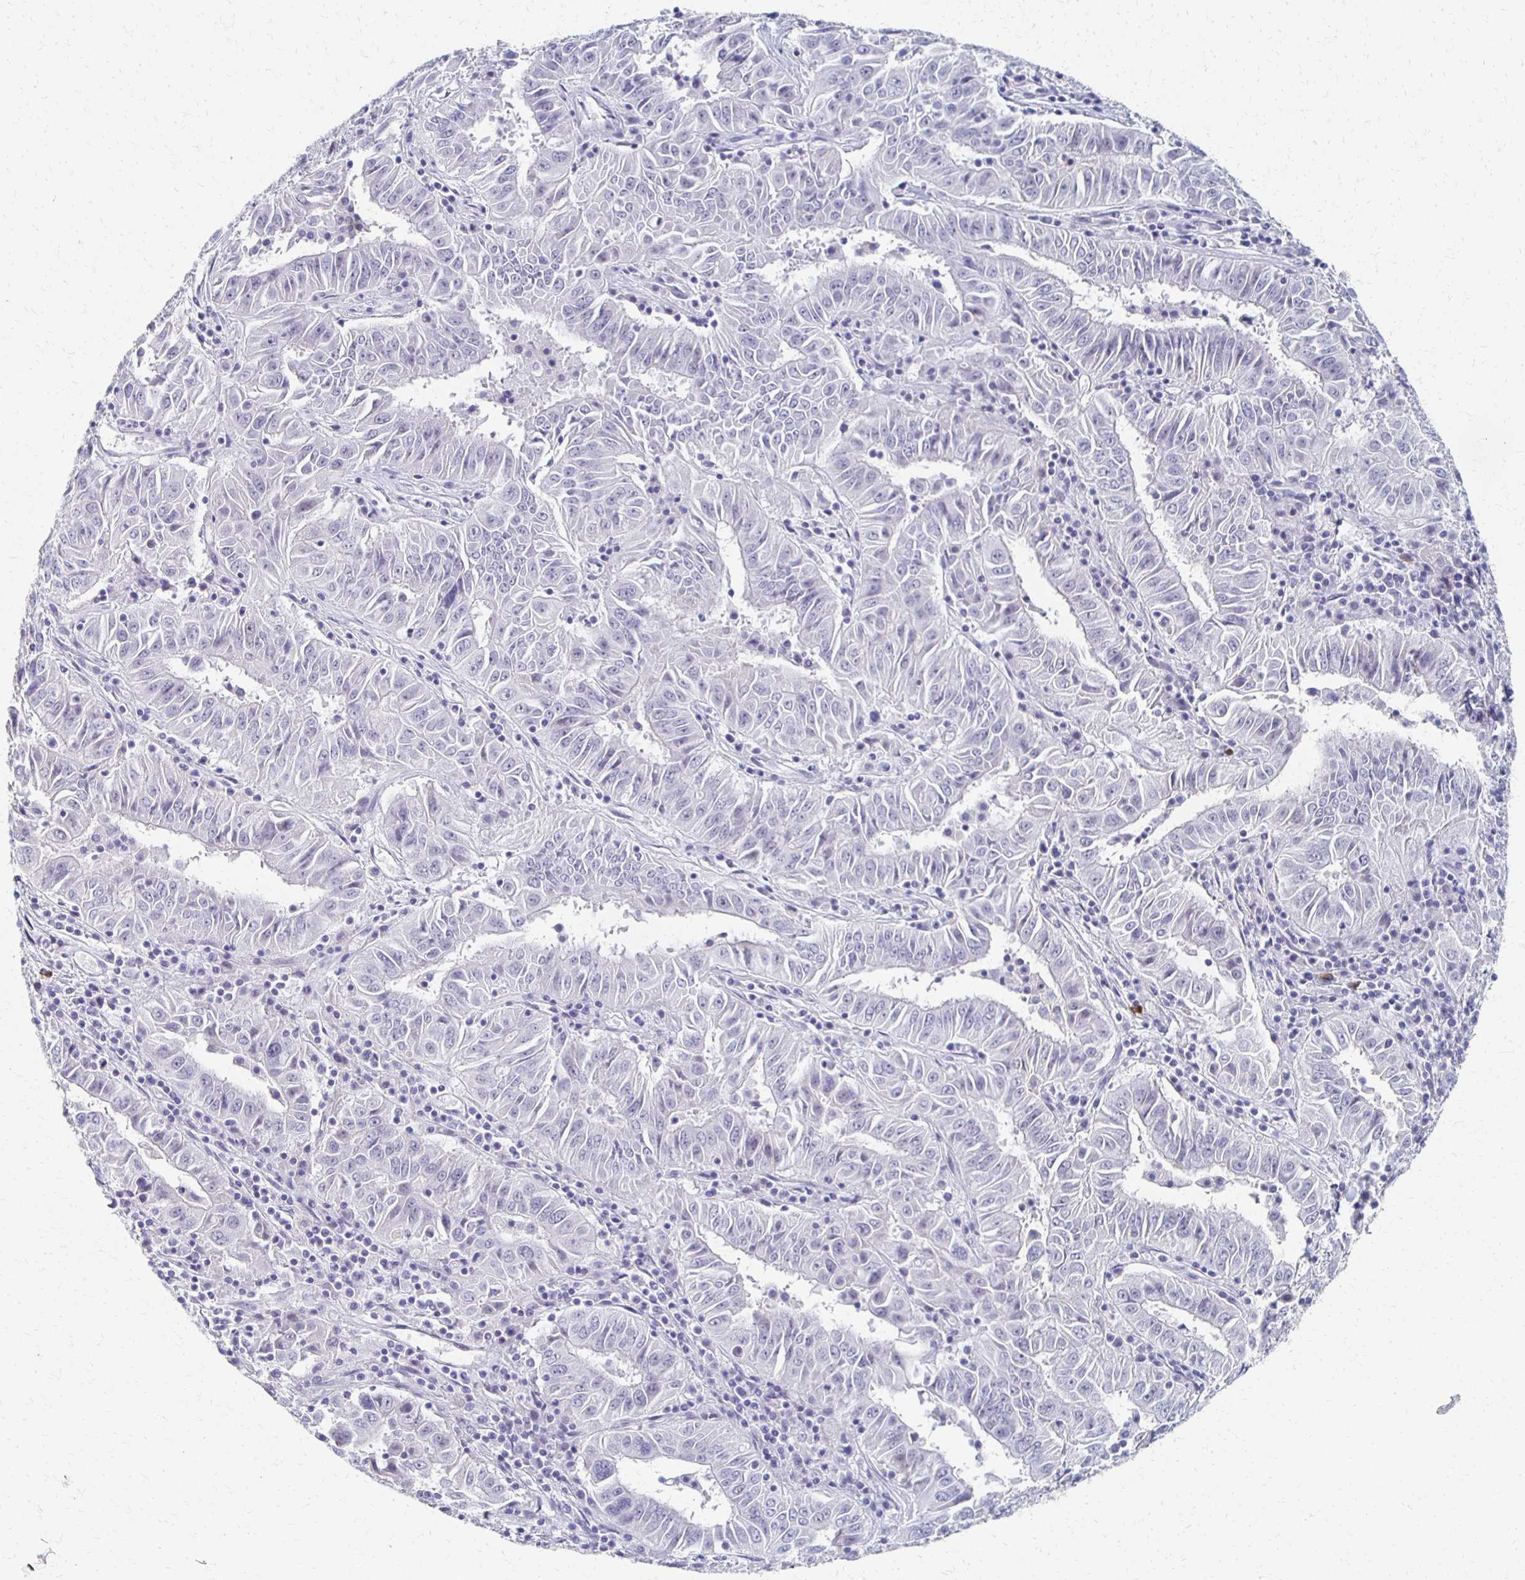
{"staining": {"intensity": "negative", "quantity": "none", "location": "none"}, "tissue": "pancreatic cancer", "cell_type": "Tumor cells", "image_type": "cancer", "snomed": [{"axis": "morphology", "description": "Adenocarcinoma, NOS"}, {"axis": "topography", "description": "Pancreas"}], "caption": "This is a micrograph of immunohistochemistry staining of pancreatic adenocarcinoma, which shows no staining in tumor cells. (DAB immunohistochemistry visualized using brightfield microscopy, high magnification).", "gene": "CXCR2", "patient": {"sex": "male", "age": 63}}